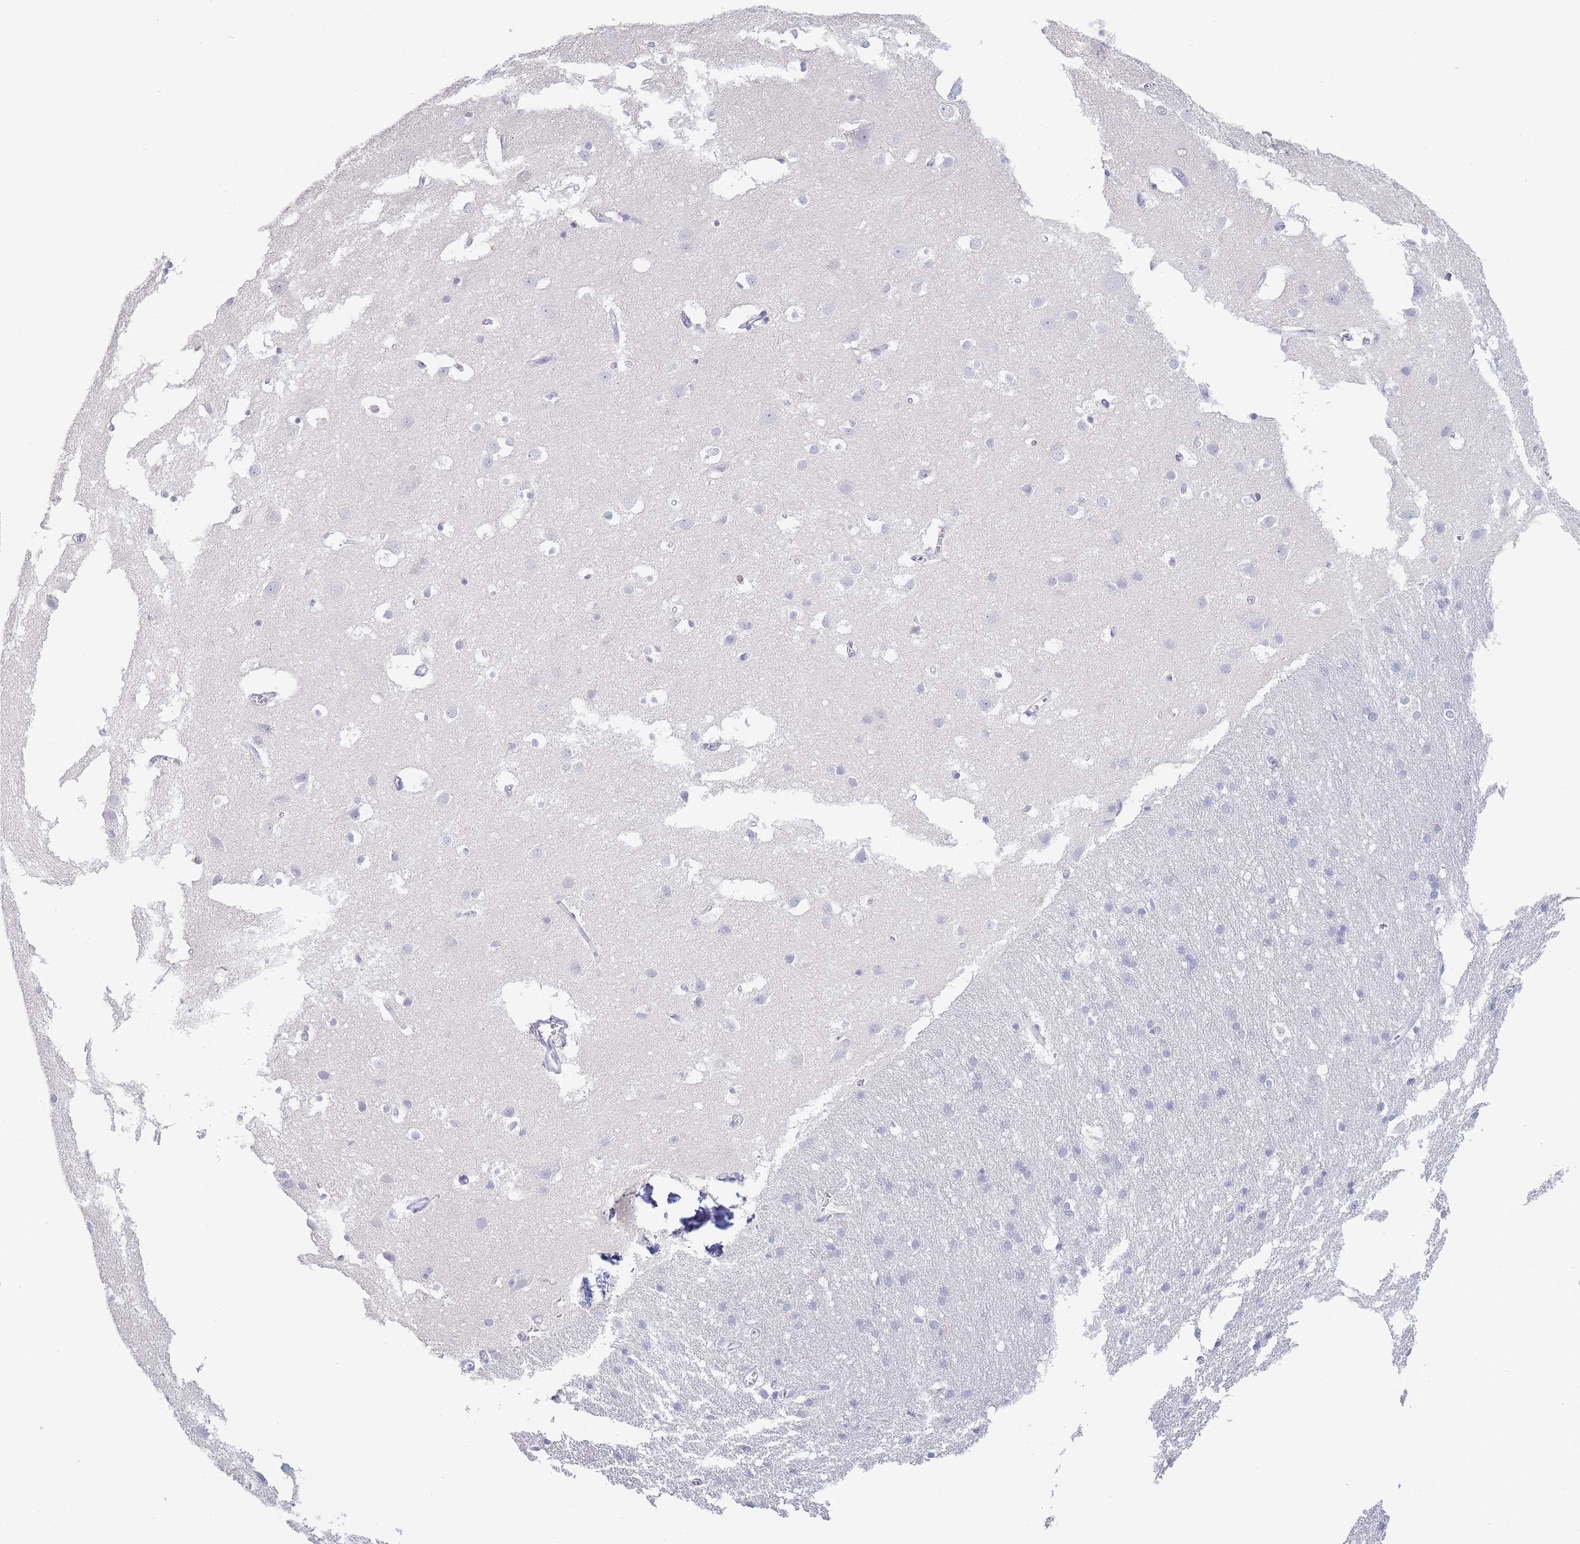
{"staining": {"intensity": "negative", "quantity": "none", "location": "none"}, "tissue": "cerebral cortex", "cell_type": "Endothelial cells", "image_type": "normal", "snomed": [{"axis": "morphology", "description": "Normal tissue, NOS"}, {"axis": "topography", "description": "Cerebral cortex"}], "caption": "This is a histopathology image of immunohistochemistry (IHC) staining of unremarkable cerebral cortex, which shows no expression in endothelial cells. (Brightfield microscopy of DAB immunohistochemistry (IHC) at high magnification).", "gene": "CD37", "patient": {"sex": "male", "age": 54}}